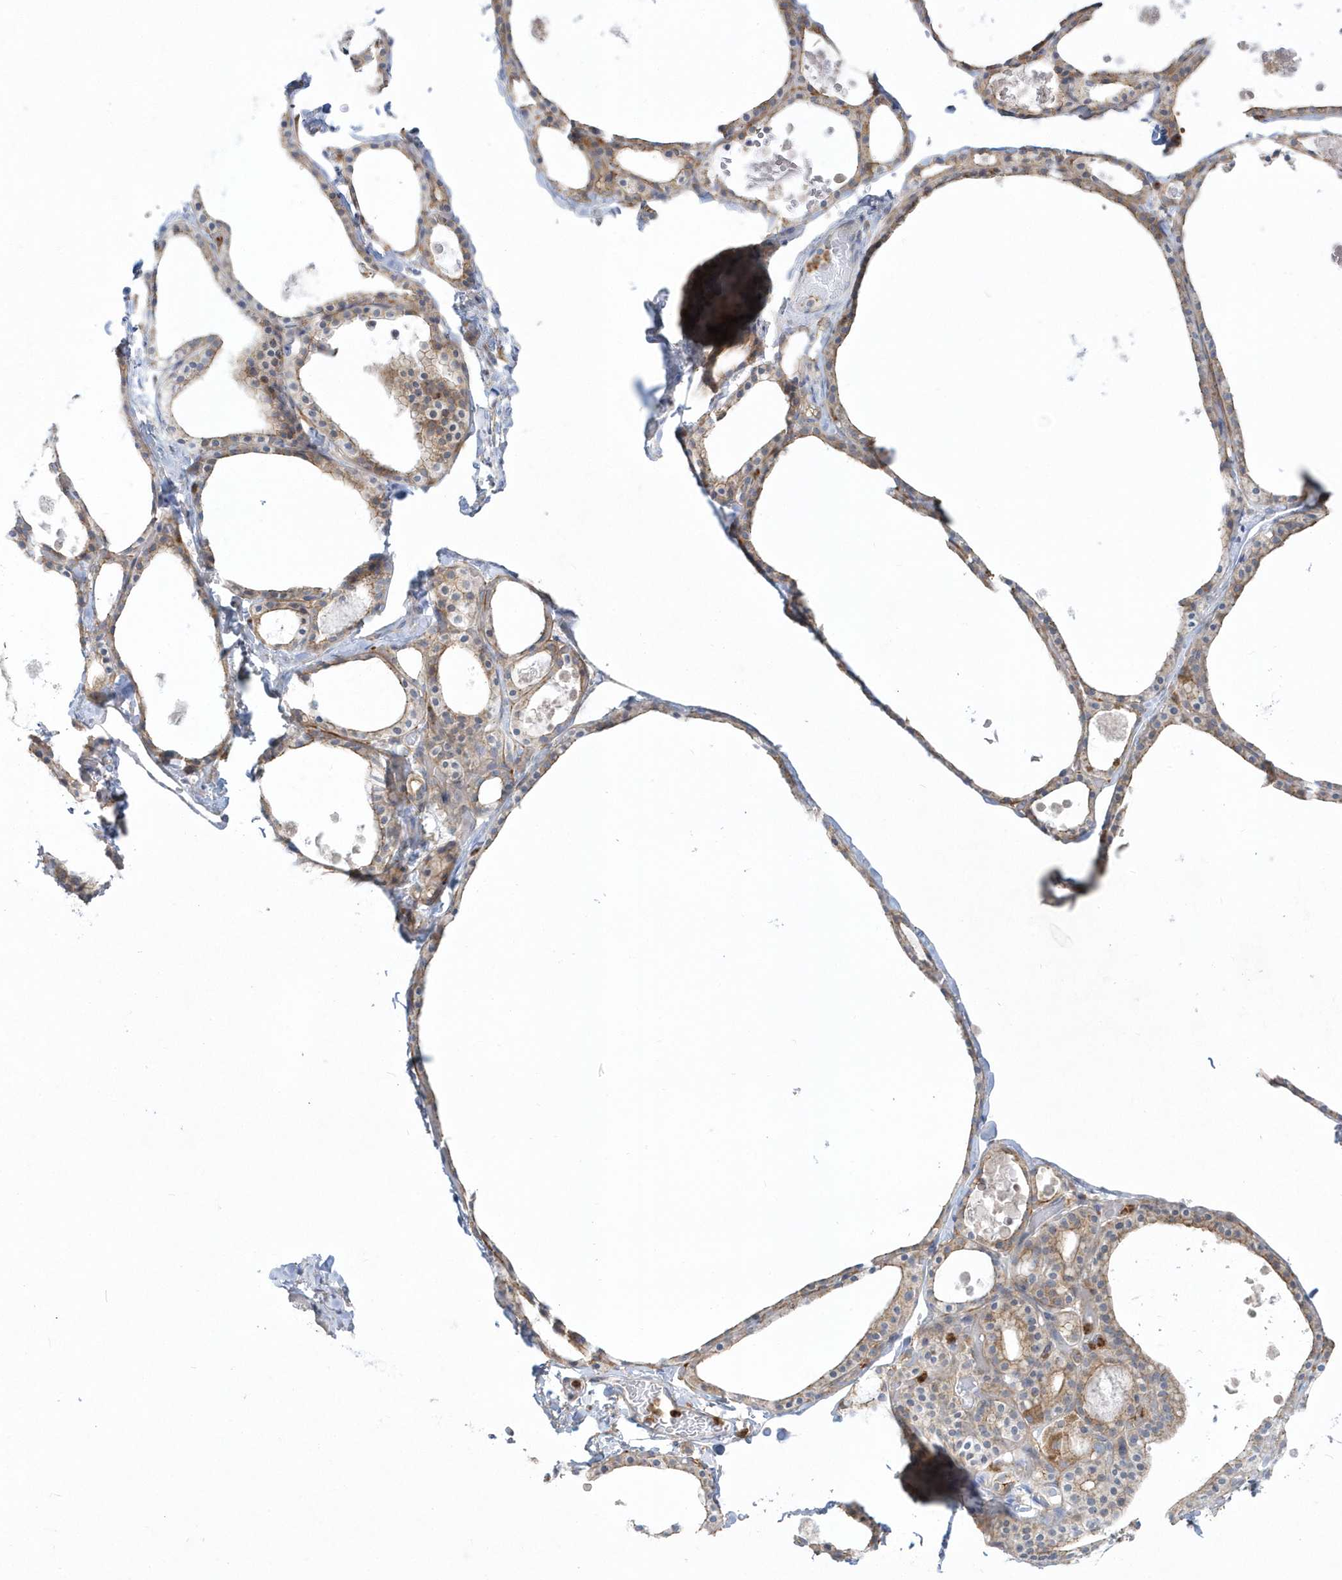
{"staining": {"intensity": "moderate", "quantity": "25%-75%", "location": "cytoplasmic/membranous"}, "tissue": "thyroid gland", "cell_type": "Glandular cells", "image_type": "normal", "snomed": [{"axis": "morphology", "description": "Normal tissue, NOS"}, {"axis": "topography", "description": "Thyroid gland"}], "caption": "Thyroid gland stained for a protein (brown) displays moderate cytoplasmic/membranous positive positivity in about 25%-75% of glandular cells.", "gene": "DNAJC18", "patient": {"sex": "male", "age": 56}}